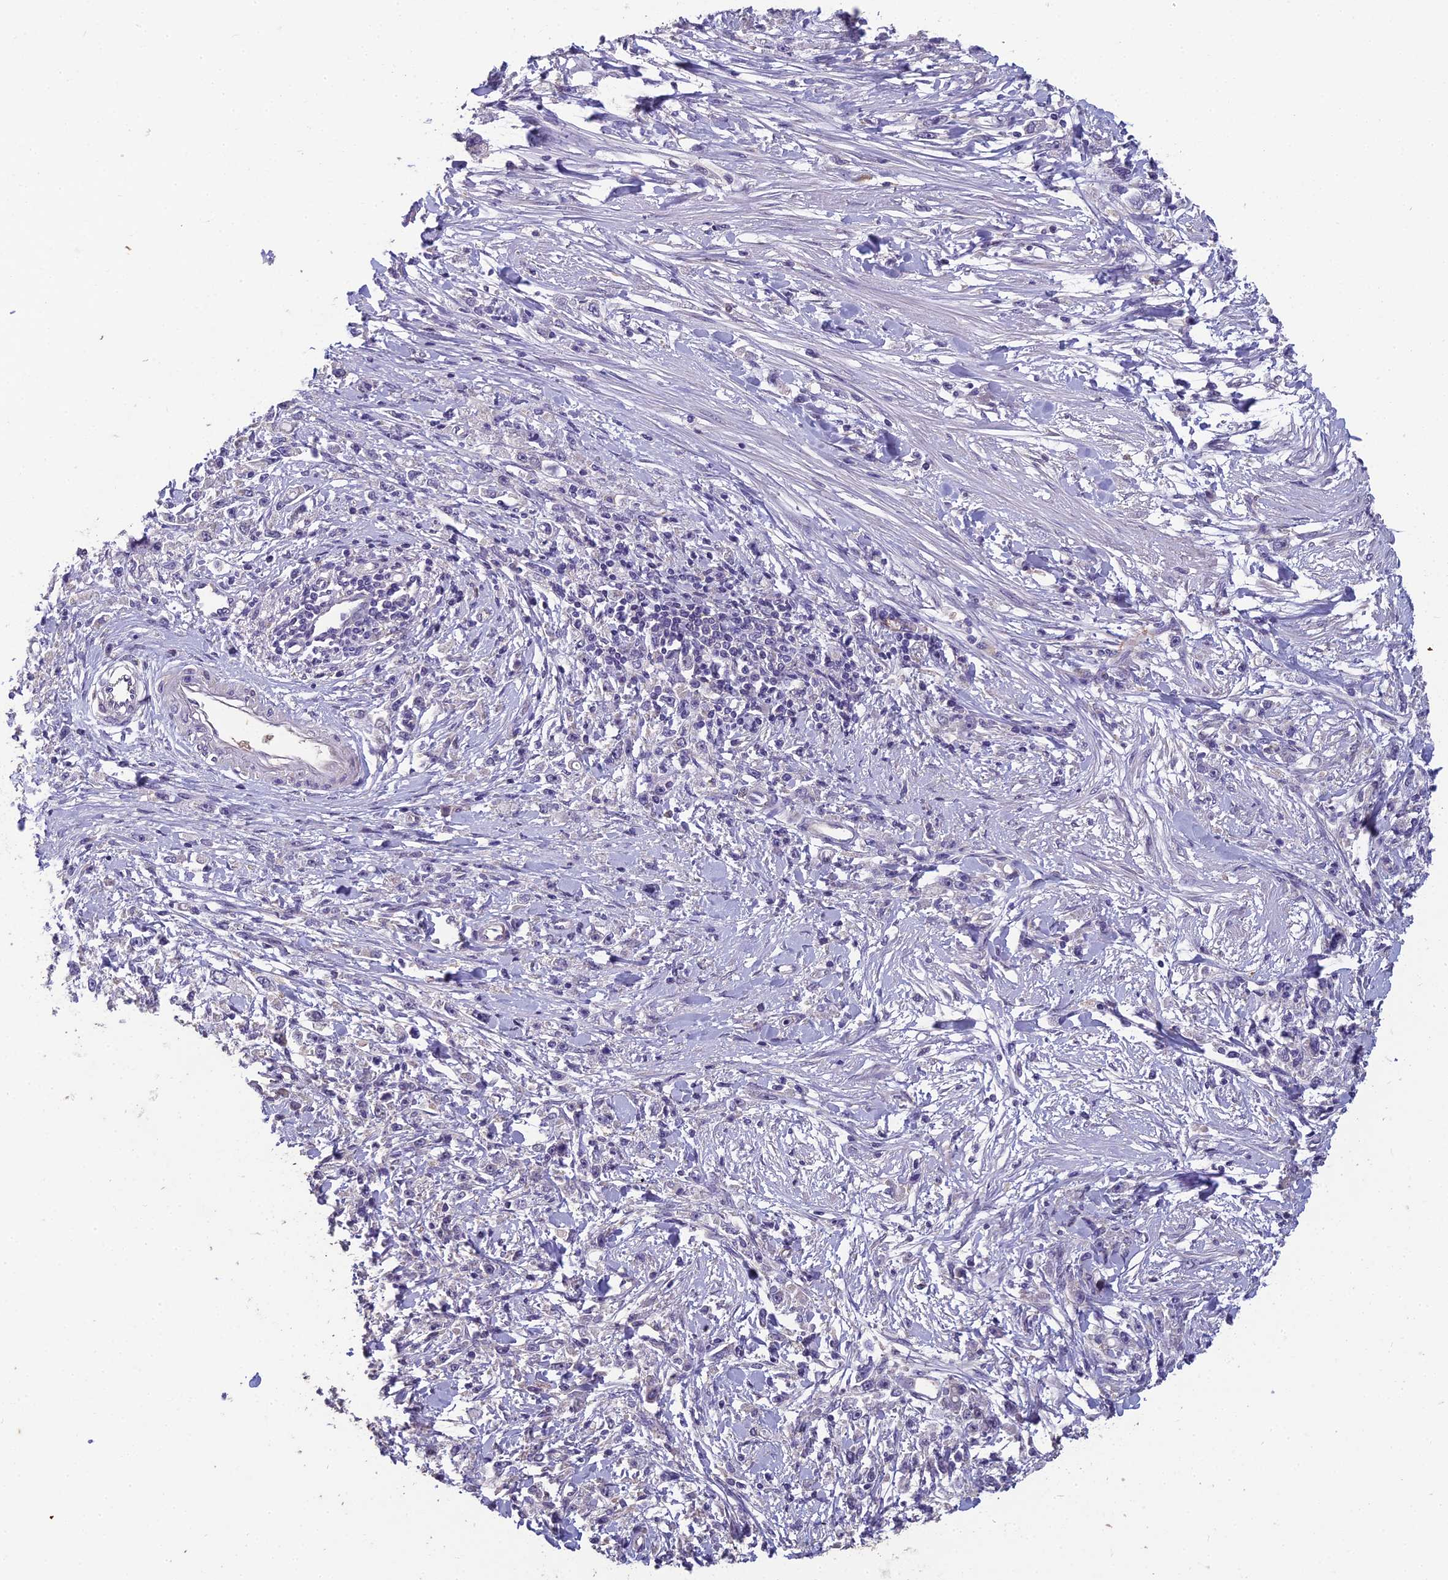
{"staining": {"intensity": "negative", "quantity": "none", "location": "none"}, "tissue": "stomach cancer", "cell_type": "Tumor cells", "image_type": "cancer", "snomed": [{"axis": "morphology", "description": "Adenocarcinoma, NOS"}, {"axis": "topography", "description": "Stomach"}], "caption": "Stomach adenocarcinoma was stained to show a protein in brown. There is no significant staining in tumor cells.", "gene": "CEACAM16", "patient": {"sex": "female", "age": 59}}